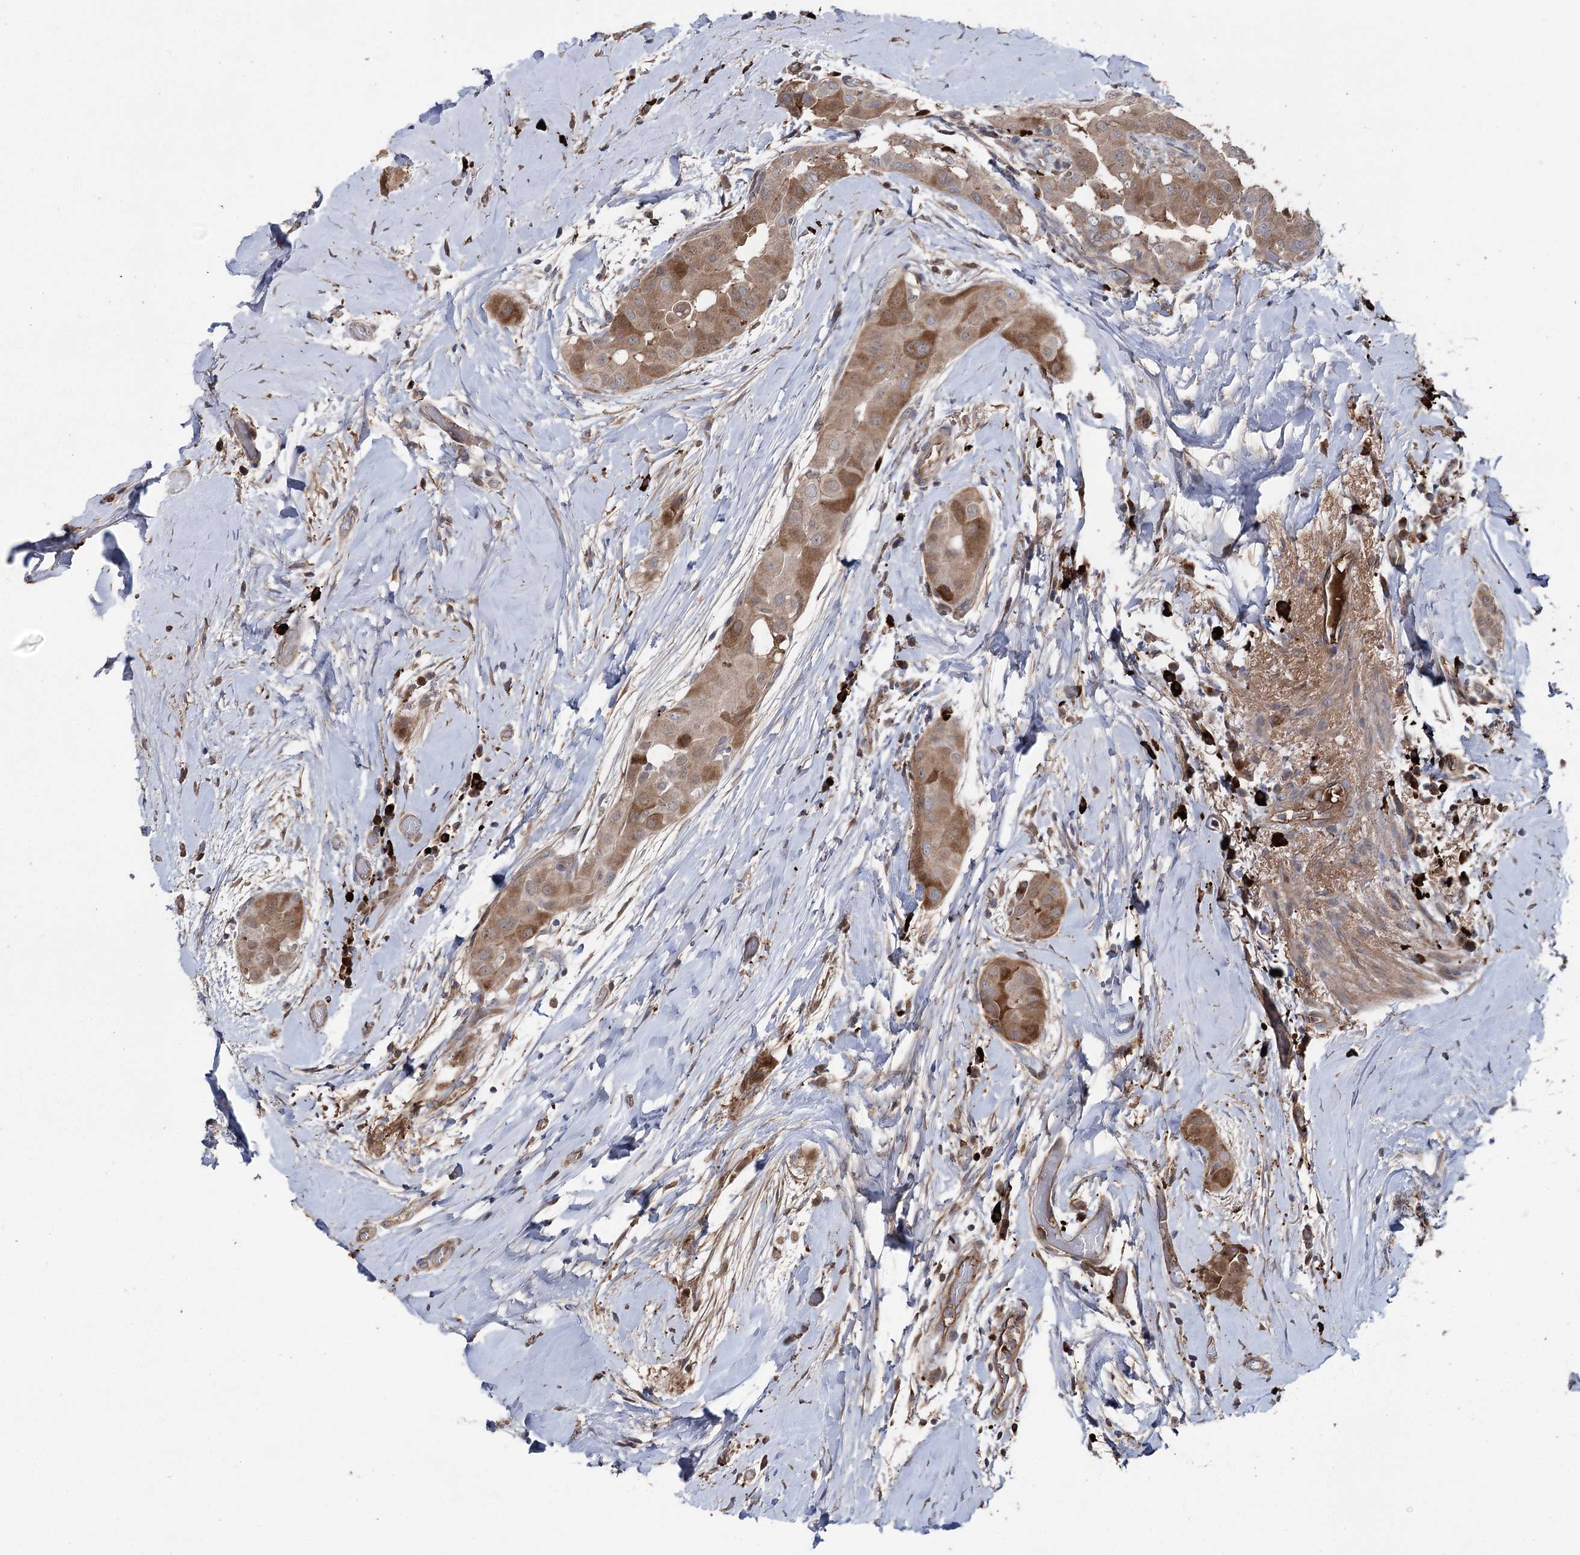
{"staining": {"intensity": "moderate", "quantity": ">75%", "location": "cytoplasmic/membranous"}, "tissue": "thyroid cancer", "cell_type": "Tumor cells", "image_type": "cancer", "snomed": [{"axis": "morphology", "description": "Papillary adenocarcinoma, NOS"}, {"axis": "topography", "description": "Thyroid gland"}], "caption": "Immunohistochemistry (DAB) staining of human papillary adenocarcinoma (thyroid) reveals moderate cytoplasmic/membranous protein expression in approximately >75% of tumor cells. (DAB IHC with brightfield microscopy, high magnification).", "gene": "OTUD1", "patient": {"sex": "male", "age": 33}}